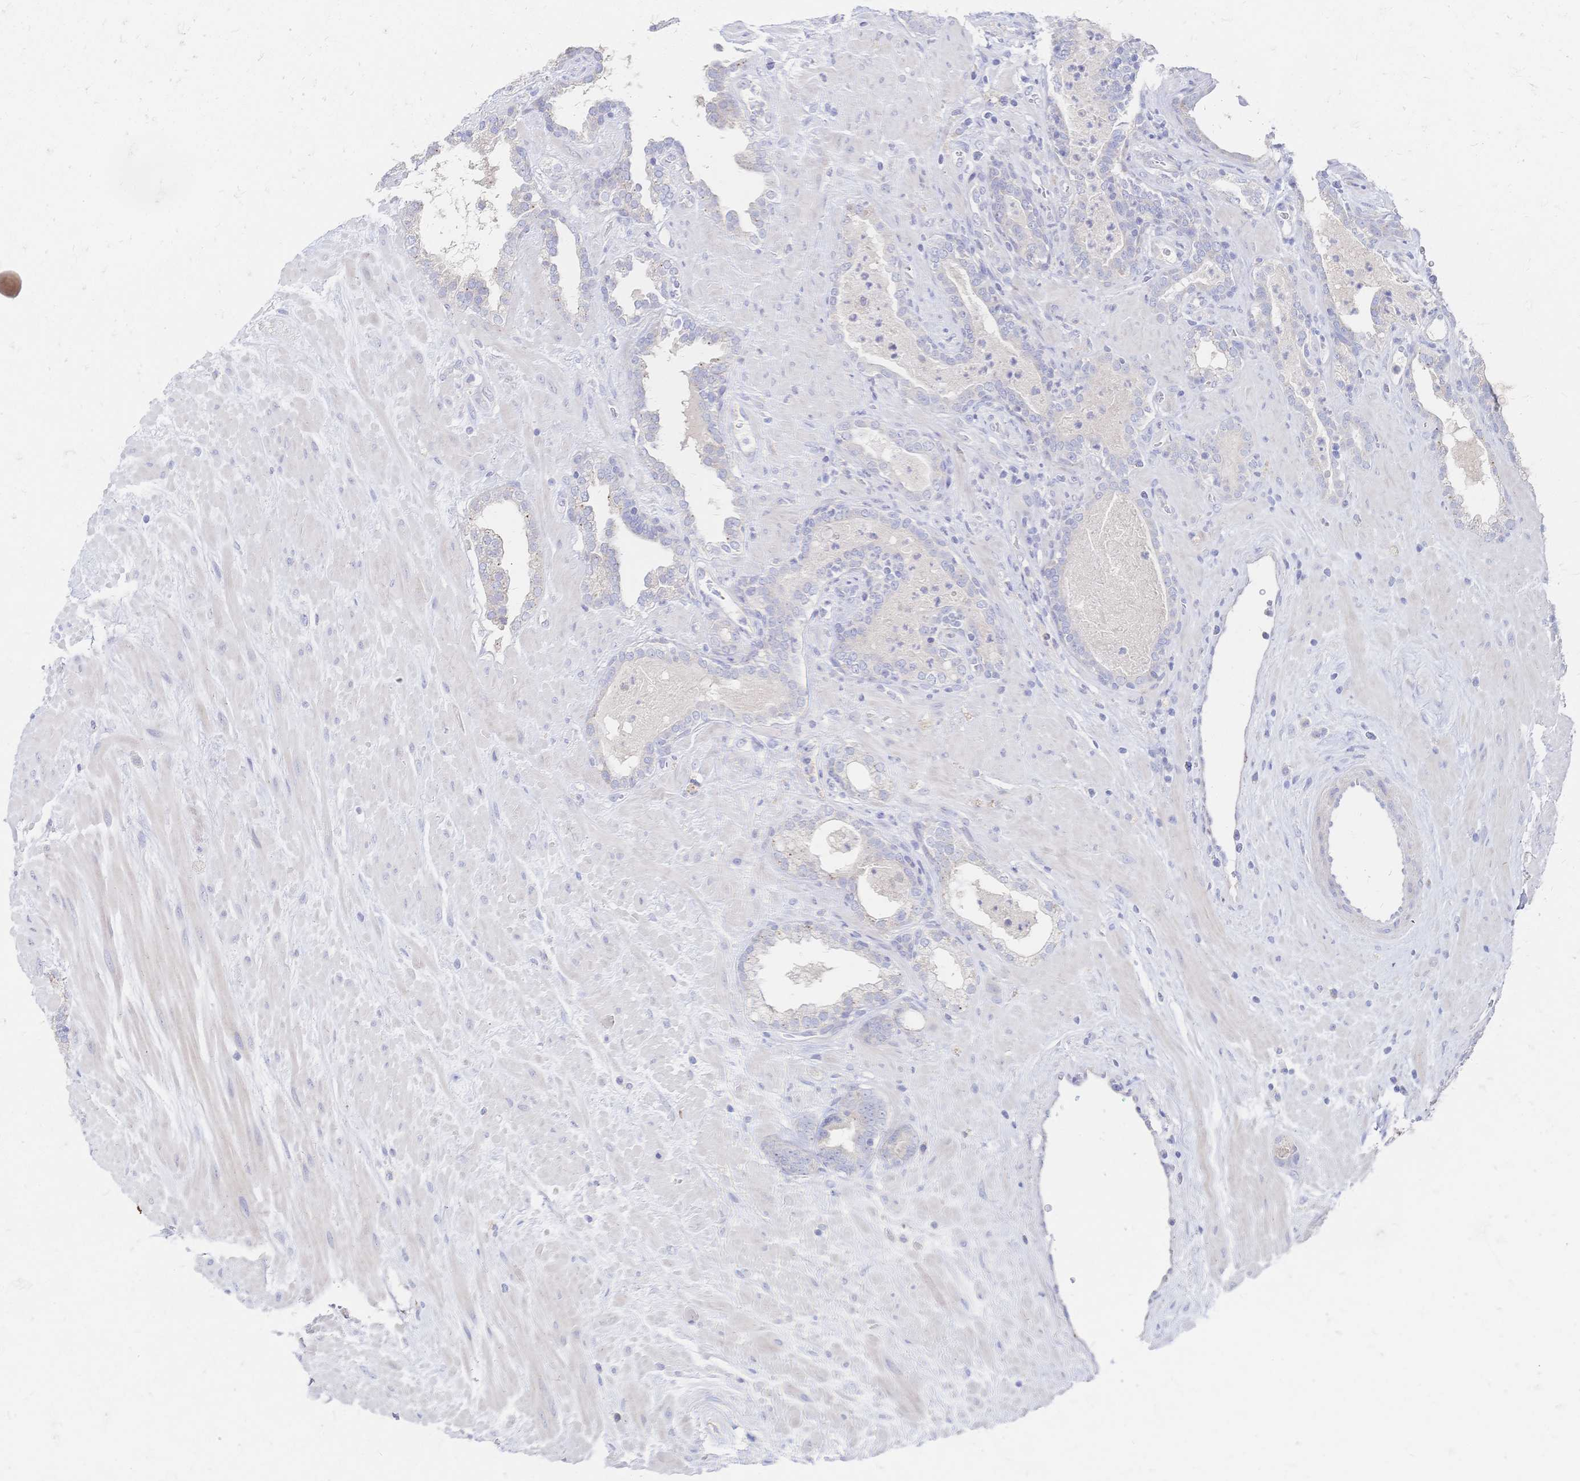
{"staining": {"intensity": "negative", "quantity": "none", "location": "none"}, "tissue": "prostate cancer", "cell_type": "Tumor cells", "image_type": "cancer", "snomed": [{"axis": "morphology", "description": "Adenocarcinoma, Low grade"}, {"axis": "topography", "description": "Prostate"}], "caption": "Tumor cells are negative for protein expression in human prostate low-grade adenocarcinoma.", "gene": "VWC2L", "patient": {"sex": "male", "age": 62}}